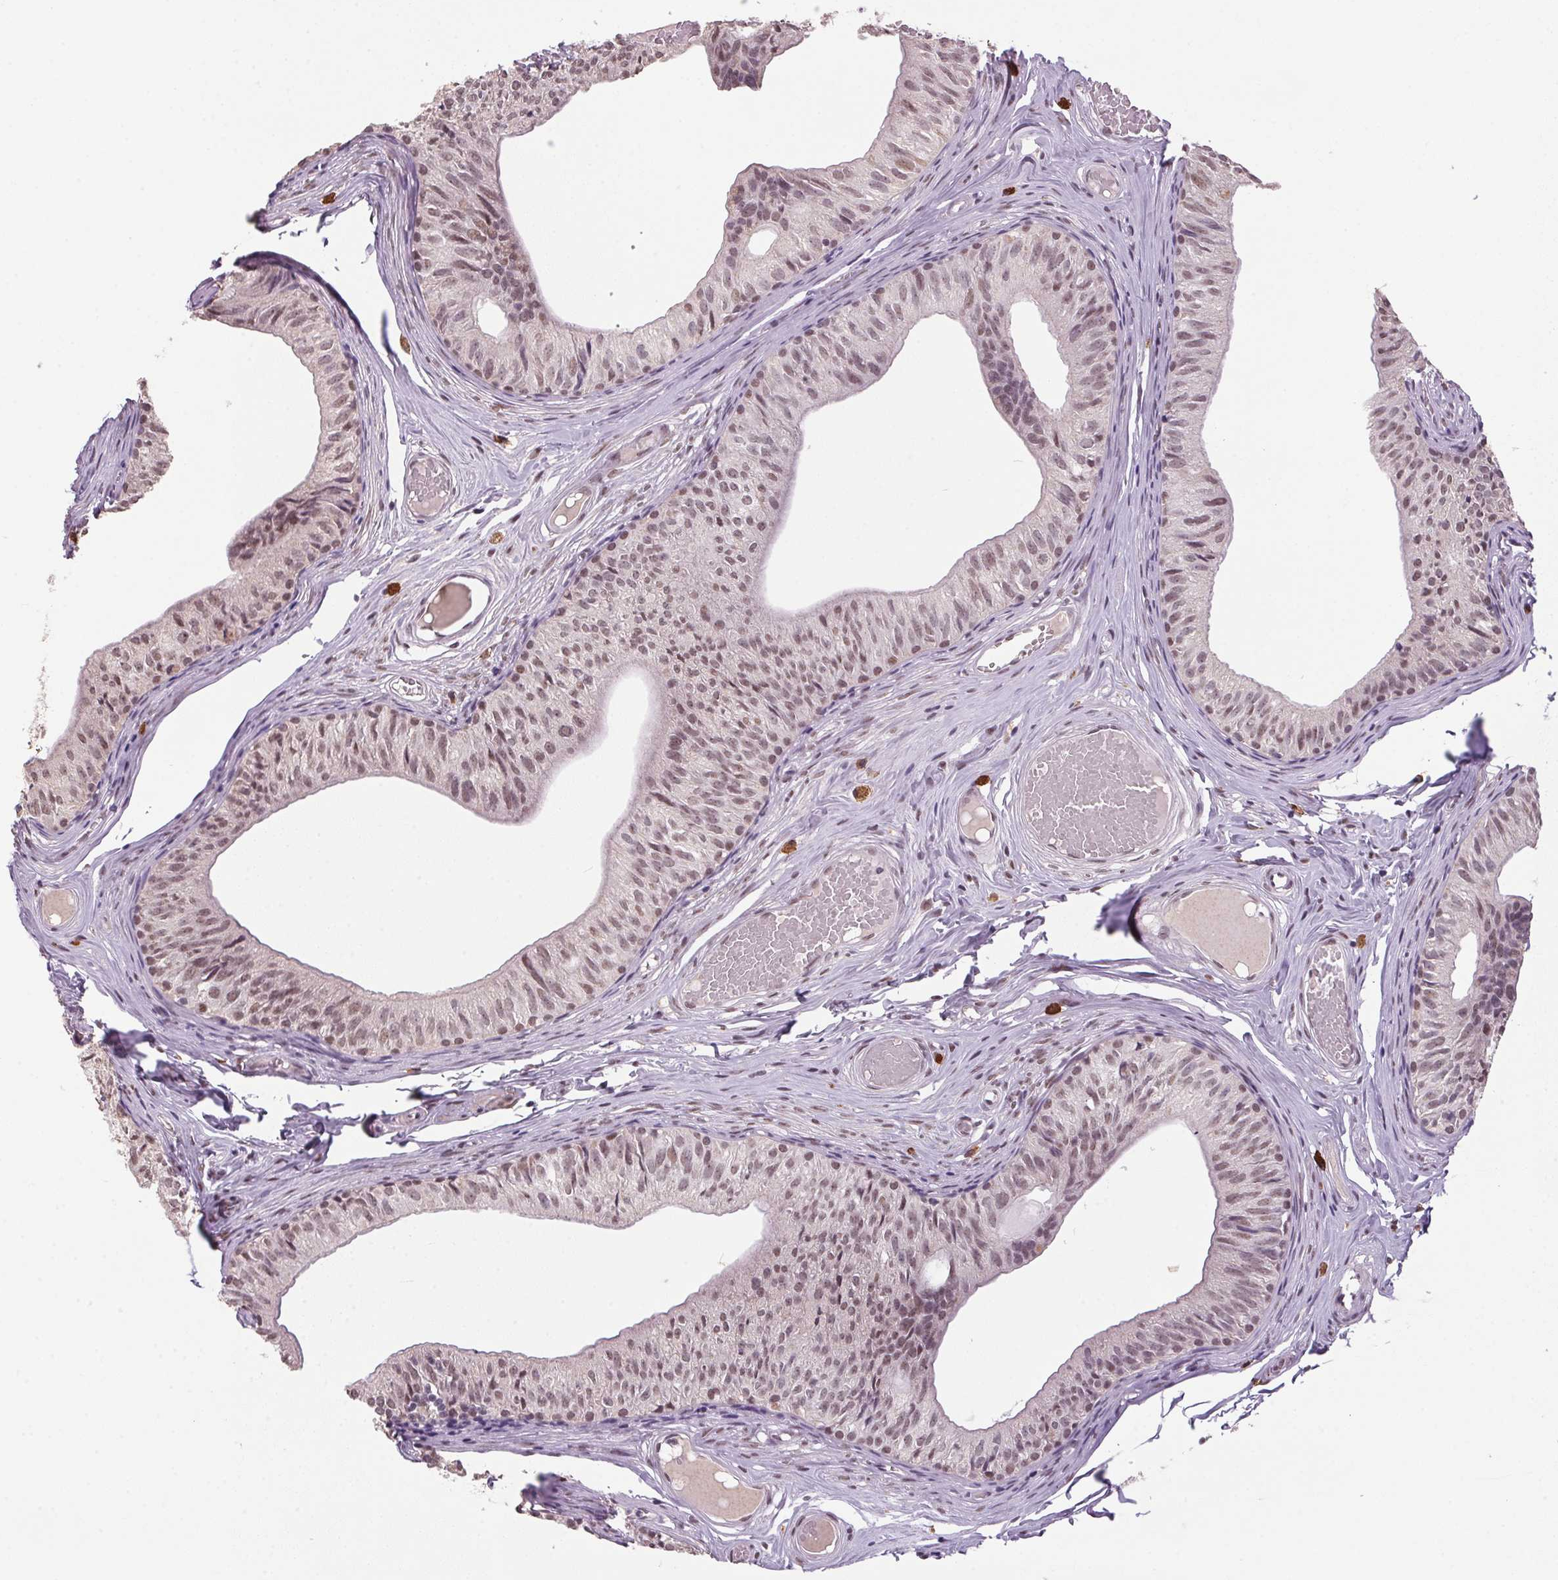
{"staining": {"intensity": "moderate", "quantity": ">75%", "location": "nuclear"}, "tissue": "epididymis", "cell_type": "Glandular cells", "image_type": "normal", "snomed": [{"axis": "morphology", "description": "Normal tissue, NOS"}, {"axis": "topography", "description": "Epididymis"}], "caption": "Immunohistochemical staining of benign human epididymis shows medium levels of moderate nuclear expression in approximately >75% of glandular cells. Nuclei are stained in blue.", "gene": "ZBTB4", "patient": {"sex": "male", "age": 25}}